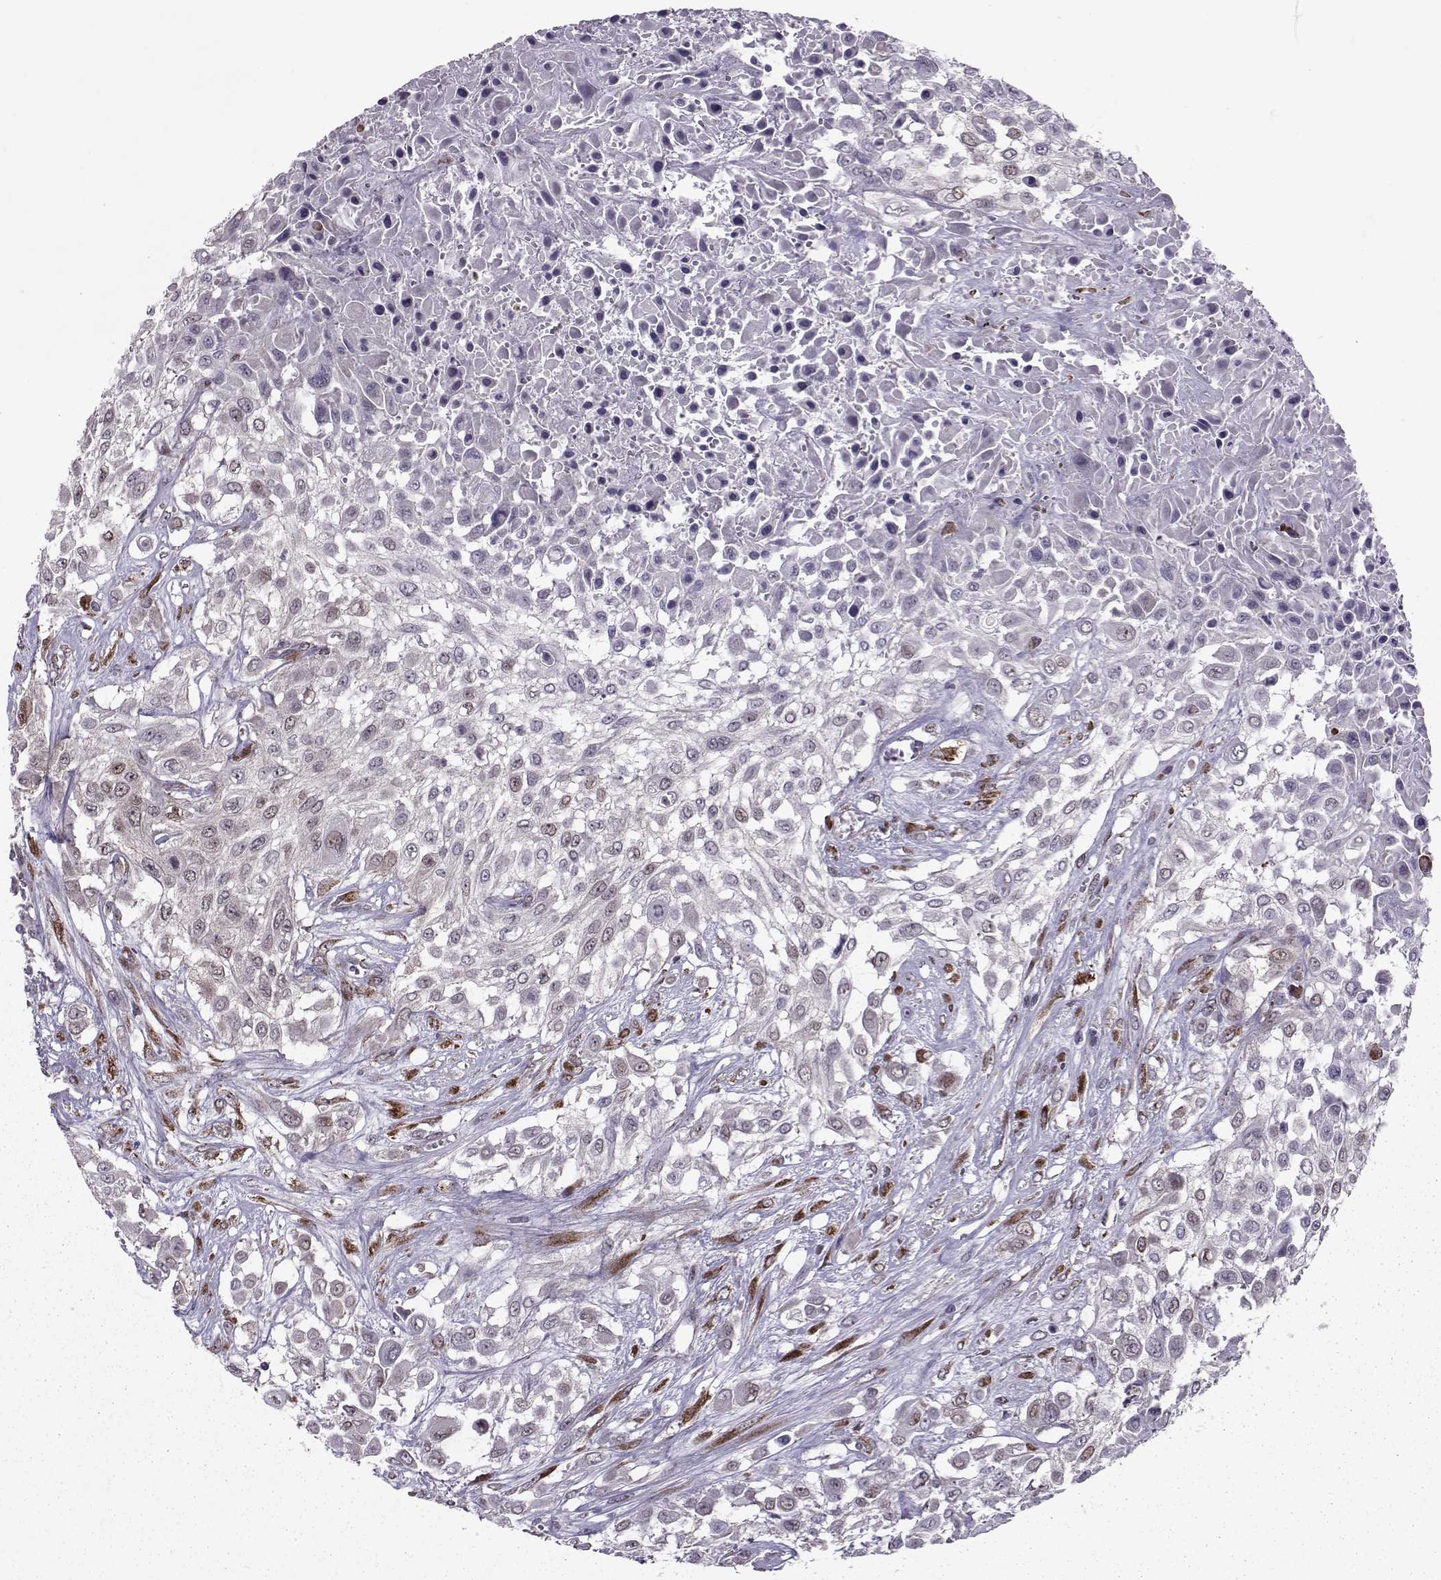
{"staining": {"intensity": "moderate", "quantity": "25%-75%", "location": "cytoplasmic/membranous"}, "tissue": "urothelial cancer", "cell_type": "Tumor cells", "image_type": "cancer", "snomed": [{"axis": "morphology", "description": "Urothelial carcinoma, High grade"}, {"axis": "topography", "description": "Urinary bladder"}], "caption": "A histopathology image showing moderate cytoplasmic/membranous staining in about 25%-75% of tumor cells in urothelial carcinoma (high-grade), as visualized by brown immunohistochemical staining.", "gene": "CDK4", "patient": {"sex": "male", "age": 57}}